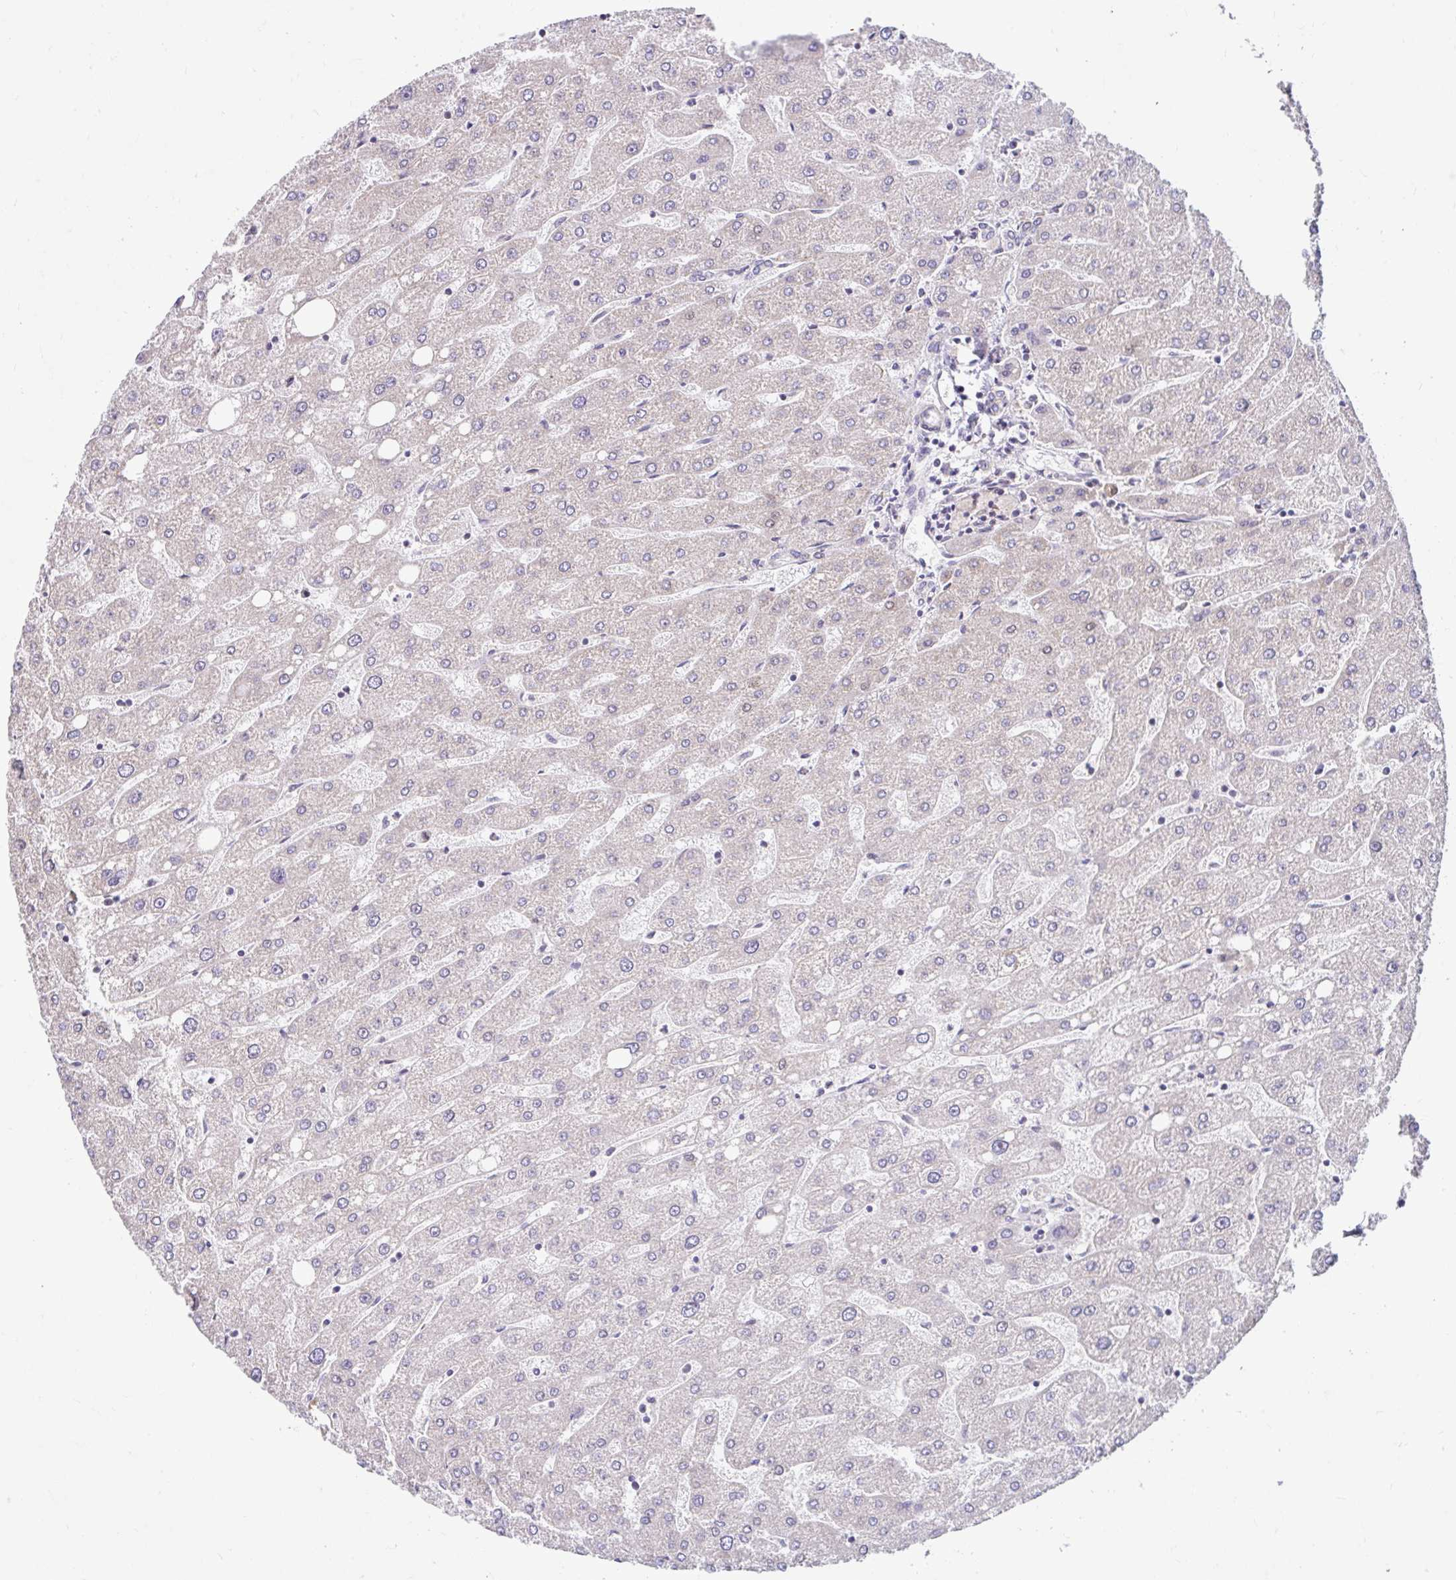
{"staining": {"intensity": "moderate", "quantity": "<25%", "location": "cytoplasmic/membranous"}, "tissue": "liver", "cell_type": "Cholangiocytes", "image_type": "normal", "snomed": [{"axis": "morphology", "description": "Normal tissue, NOS"}, {"axis": "topography", "description": "Liver"}], "caption": "About <25% of cholangiocytes in benign liver exhibit moderate cytoplasmic/membranous protein positivity as visualized by brown immunohistochemical staining.", "gene": "NT5C1B", "patient": {"sex": "male", "age": 67}}